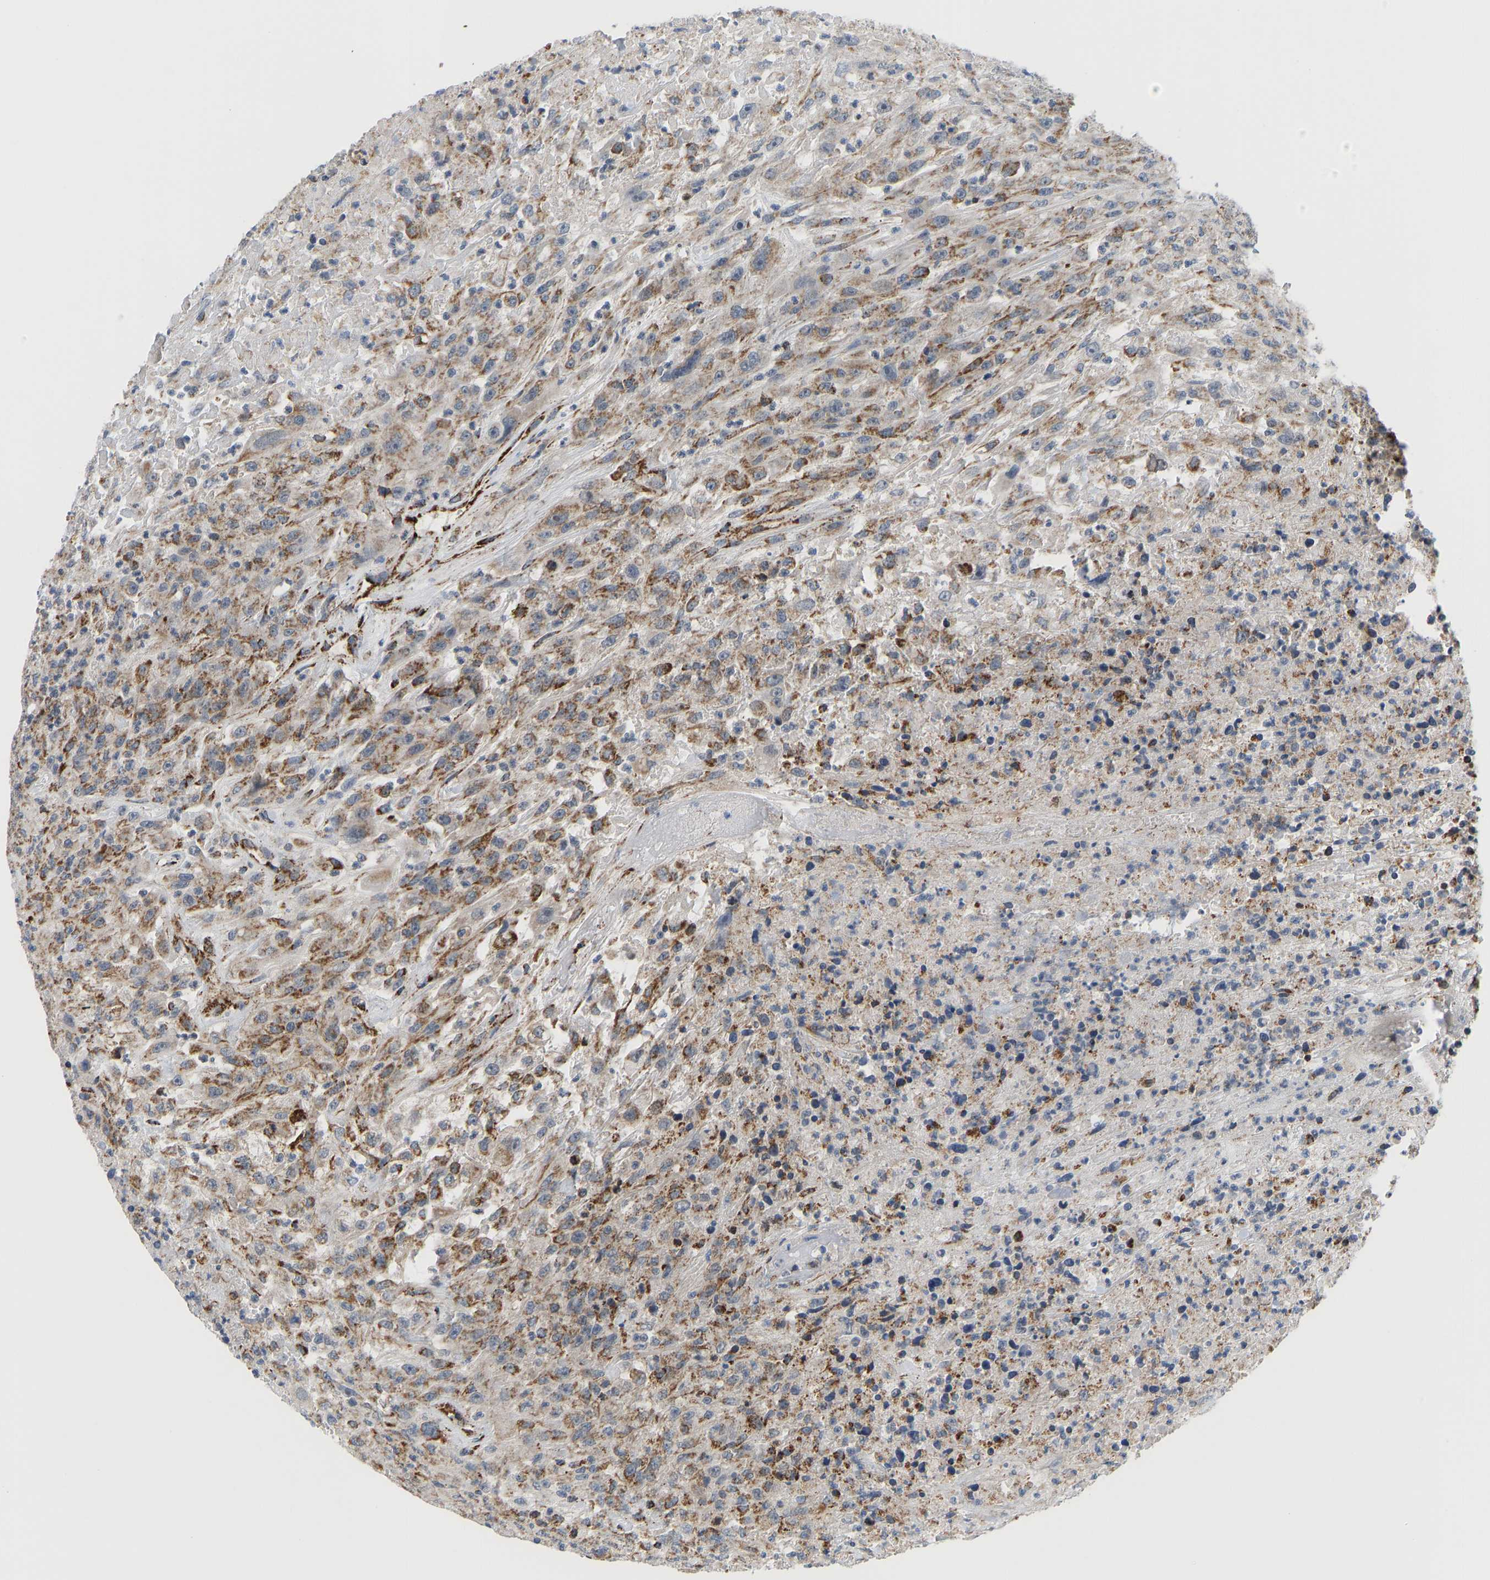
{"staining": {"intensity": "moderate", "quantity": ">75%", "location": "cytoplasmic/membranous"}, "tissue": "urothelial cancer", "cell_type": "Tumor cells", "image_type": "cancer", "snomed": [{"axis": "morphology", "description": "Urothelial carcinoma, High grade"}, {"axis": "topography", "description": "Urinary bladder"}], "caption": "Immunohistochemistry (DAB (3,3'-diaminobenzidine)) staining of urothelial cancer exhibits moderate cytoplasmic/membranous protein staining in about >75% of tumor cells. (DAB IHC with brightfield microscopy, high magnification).", "gene": "GPSM2", "patient": {"sex": "male", "age": 46}}